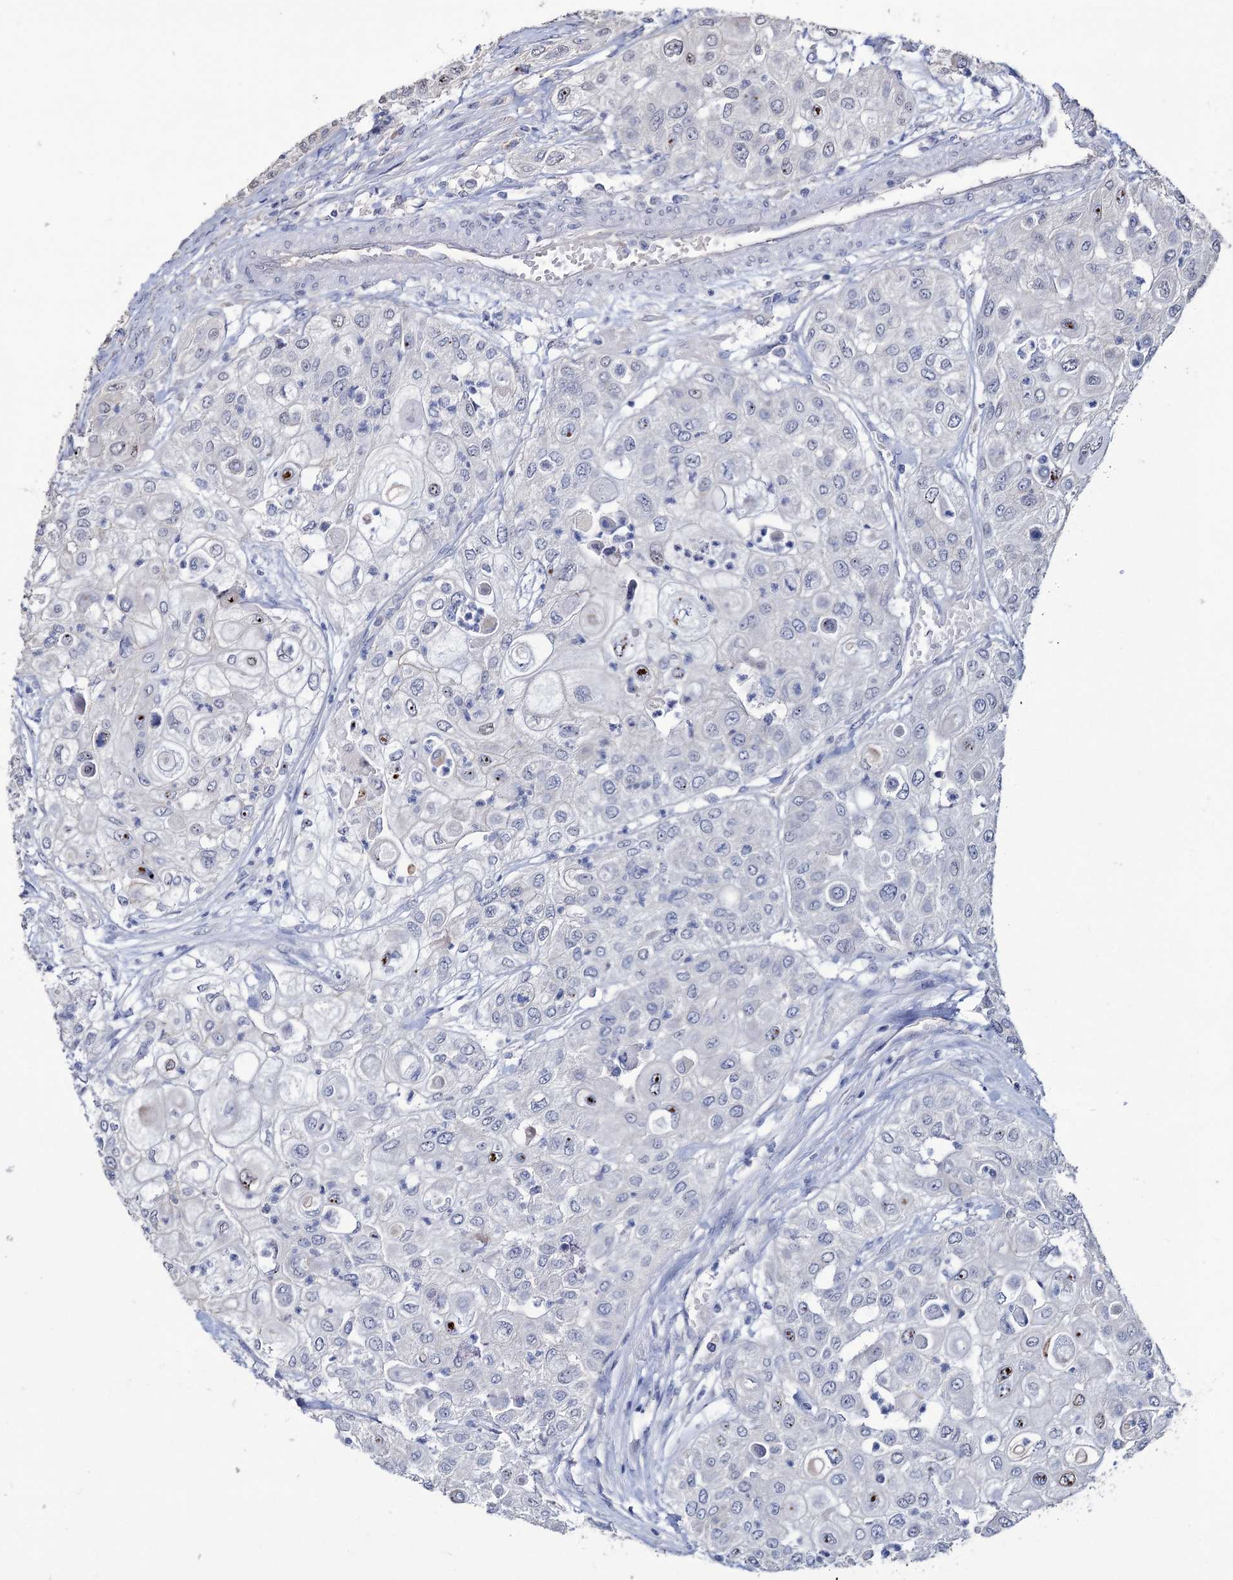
{"staining": {"intensity": "negative", "quantity": "none", "location": "none"}, "tissue": "urothelial cancer", "cell_type": "Tumor cells", "image_type": "cancer", "snomed": [{"axis": "morphology", "description": "Urothelial carcinoma, High grade"}, {"axis": "topography", "description": "Urinary bladder"}], "caption": "Urothelial cancer was stained to show a protein in brown. There is no significant expression in tumor cells.", "gene": "EPB41L5", "patient": {"sex": "female", "age": 79}}